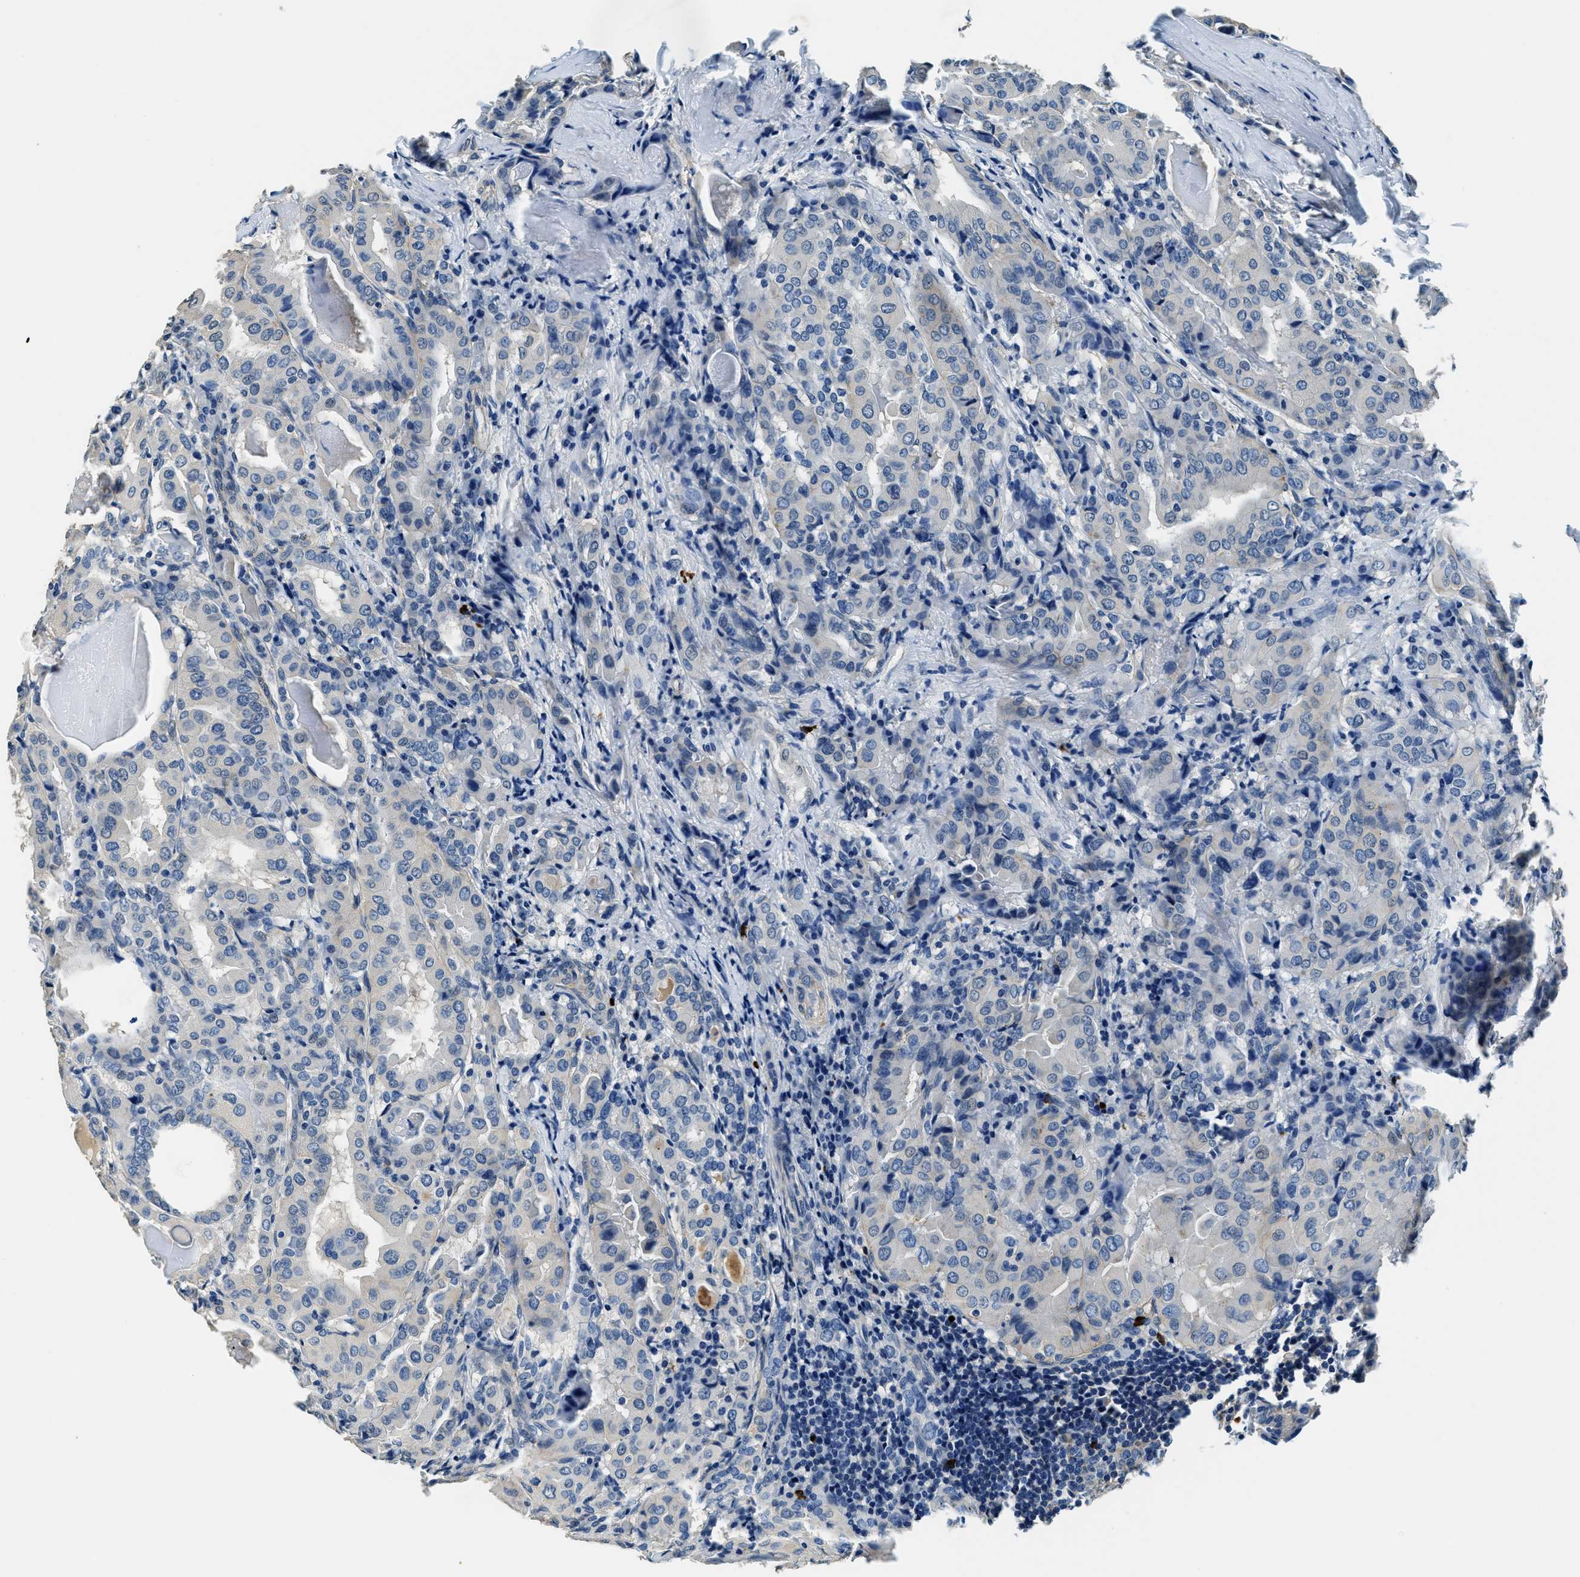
{"staining": {"intensity": "negative", "quantity": "none", "location": "none"}, "tissue": "thyroid cancer", "cell_type": "Tumor cells", "image_type": "cancer", "snomed": [{"axis": "morphology", "description": "Papillary adenocarcinoma, NOS"}, {"axis": "topography", "description": "Thyroid gland"}], "caption": "DAB immunohistochemical staining of human thyroid papillary adenocarcinoma reveals no significant positivity in tumor cells.", "gene": "TMEM186", "patient": {"sex": "female", "age": 42}}